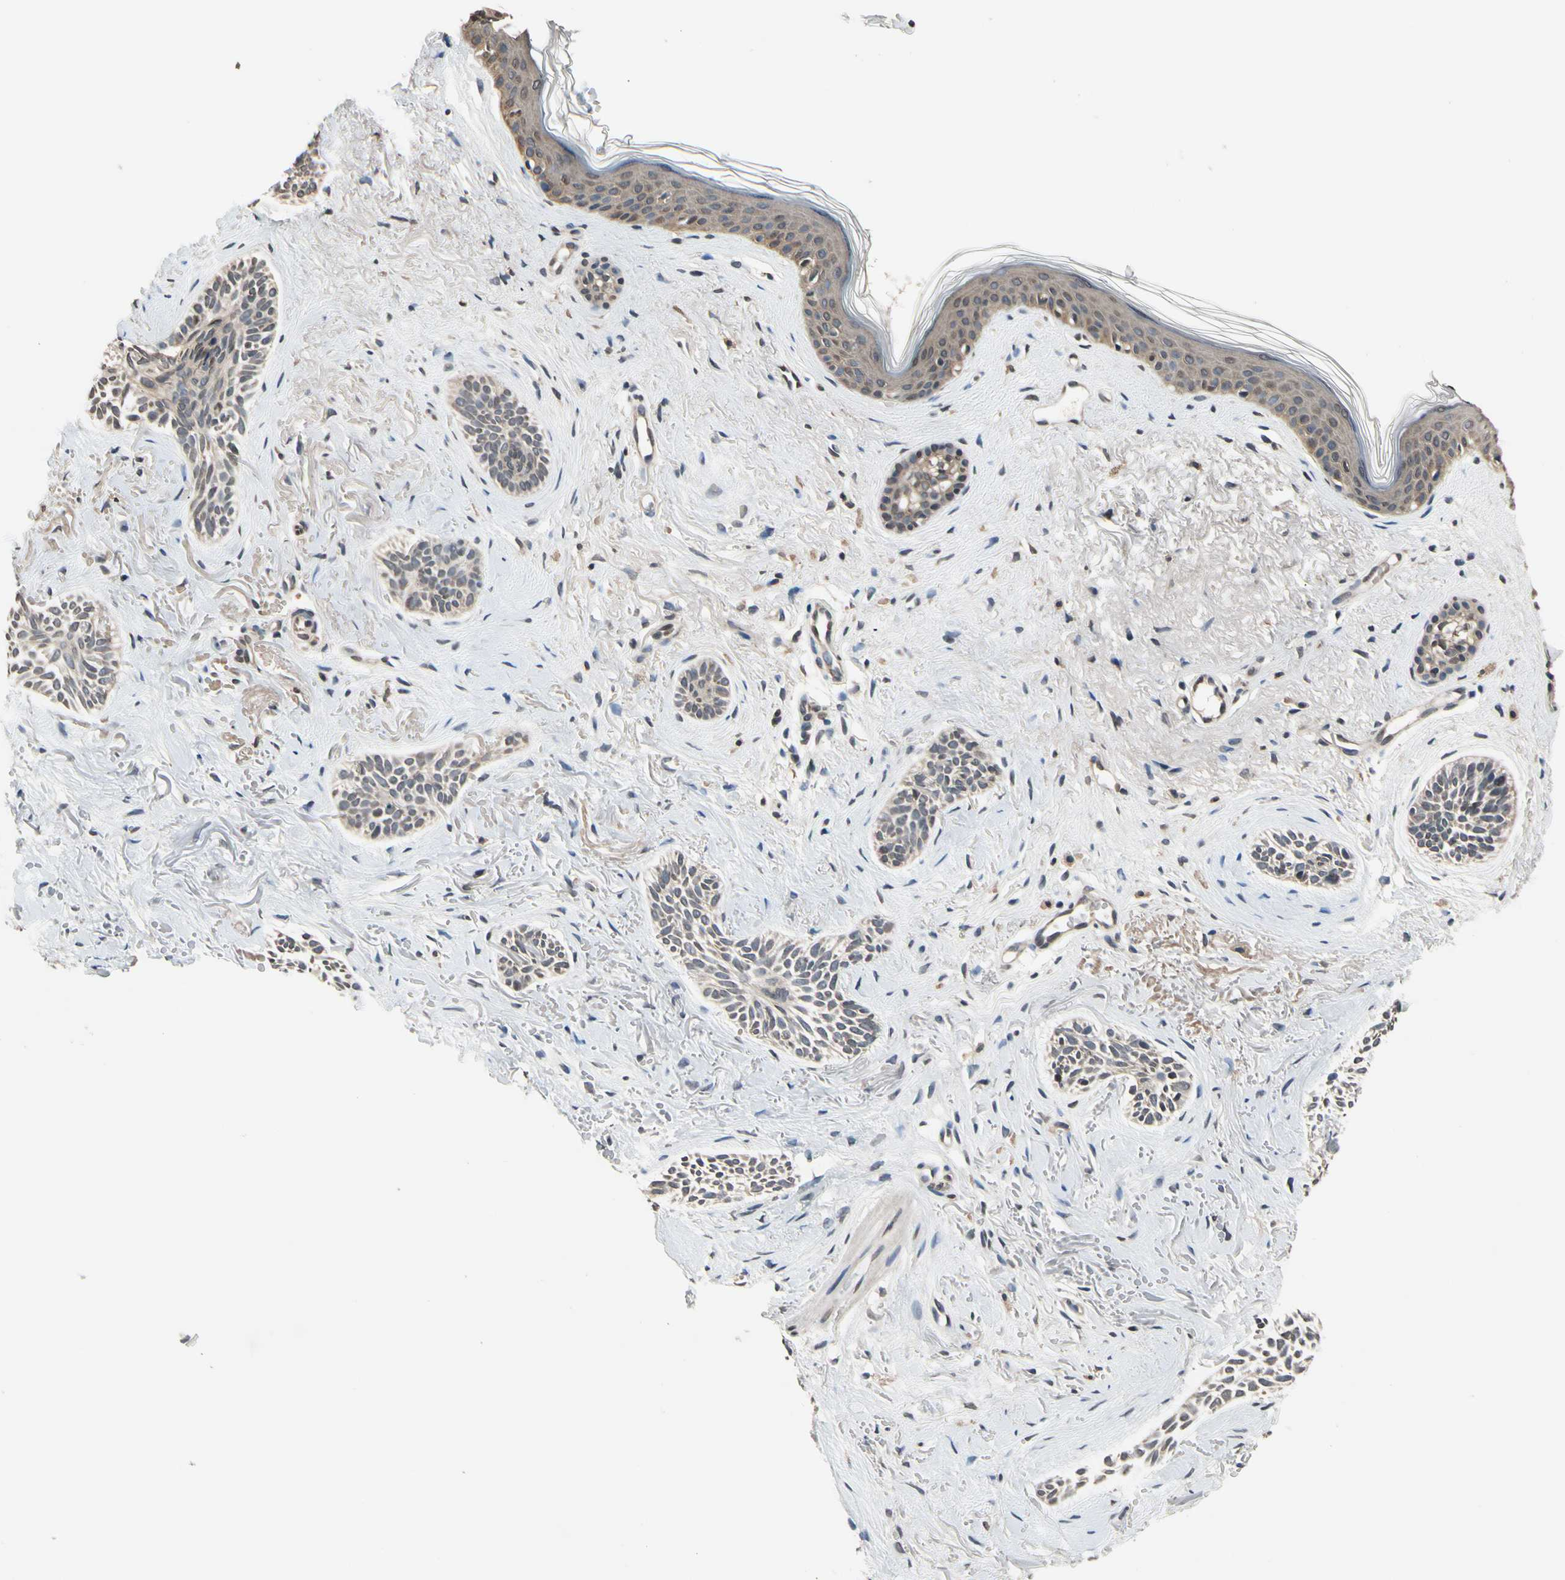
{"staining": {"intensity": "moderate", "quantity": ">75%", "location": "cytoplasmic/membranous"}, "tissue": "skin cancer", "cell_type": "Tumor cells", "image_type": "cancer", "snomed": [{"axis": "morphology", "description": "Normal tissue, NOS"}, {"axis": "morphology", "description": "Basal cell carcinoma"}, {"axis": "topography", "description": "Skin"}], "caption": "Tumor cells reveal medium levels of moderate cytoplasmic/membranous positivity in about >75% of cells in human basal cell carcinoma (skin).", "gene": "GCLC", "patient": {"sex": "female", "age": 84}}